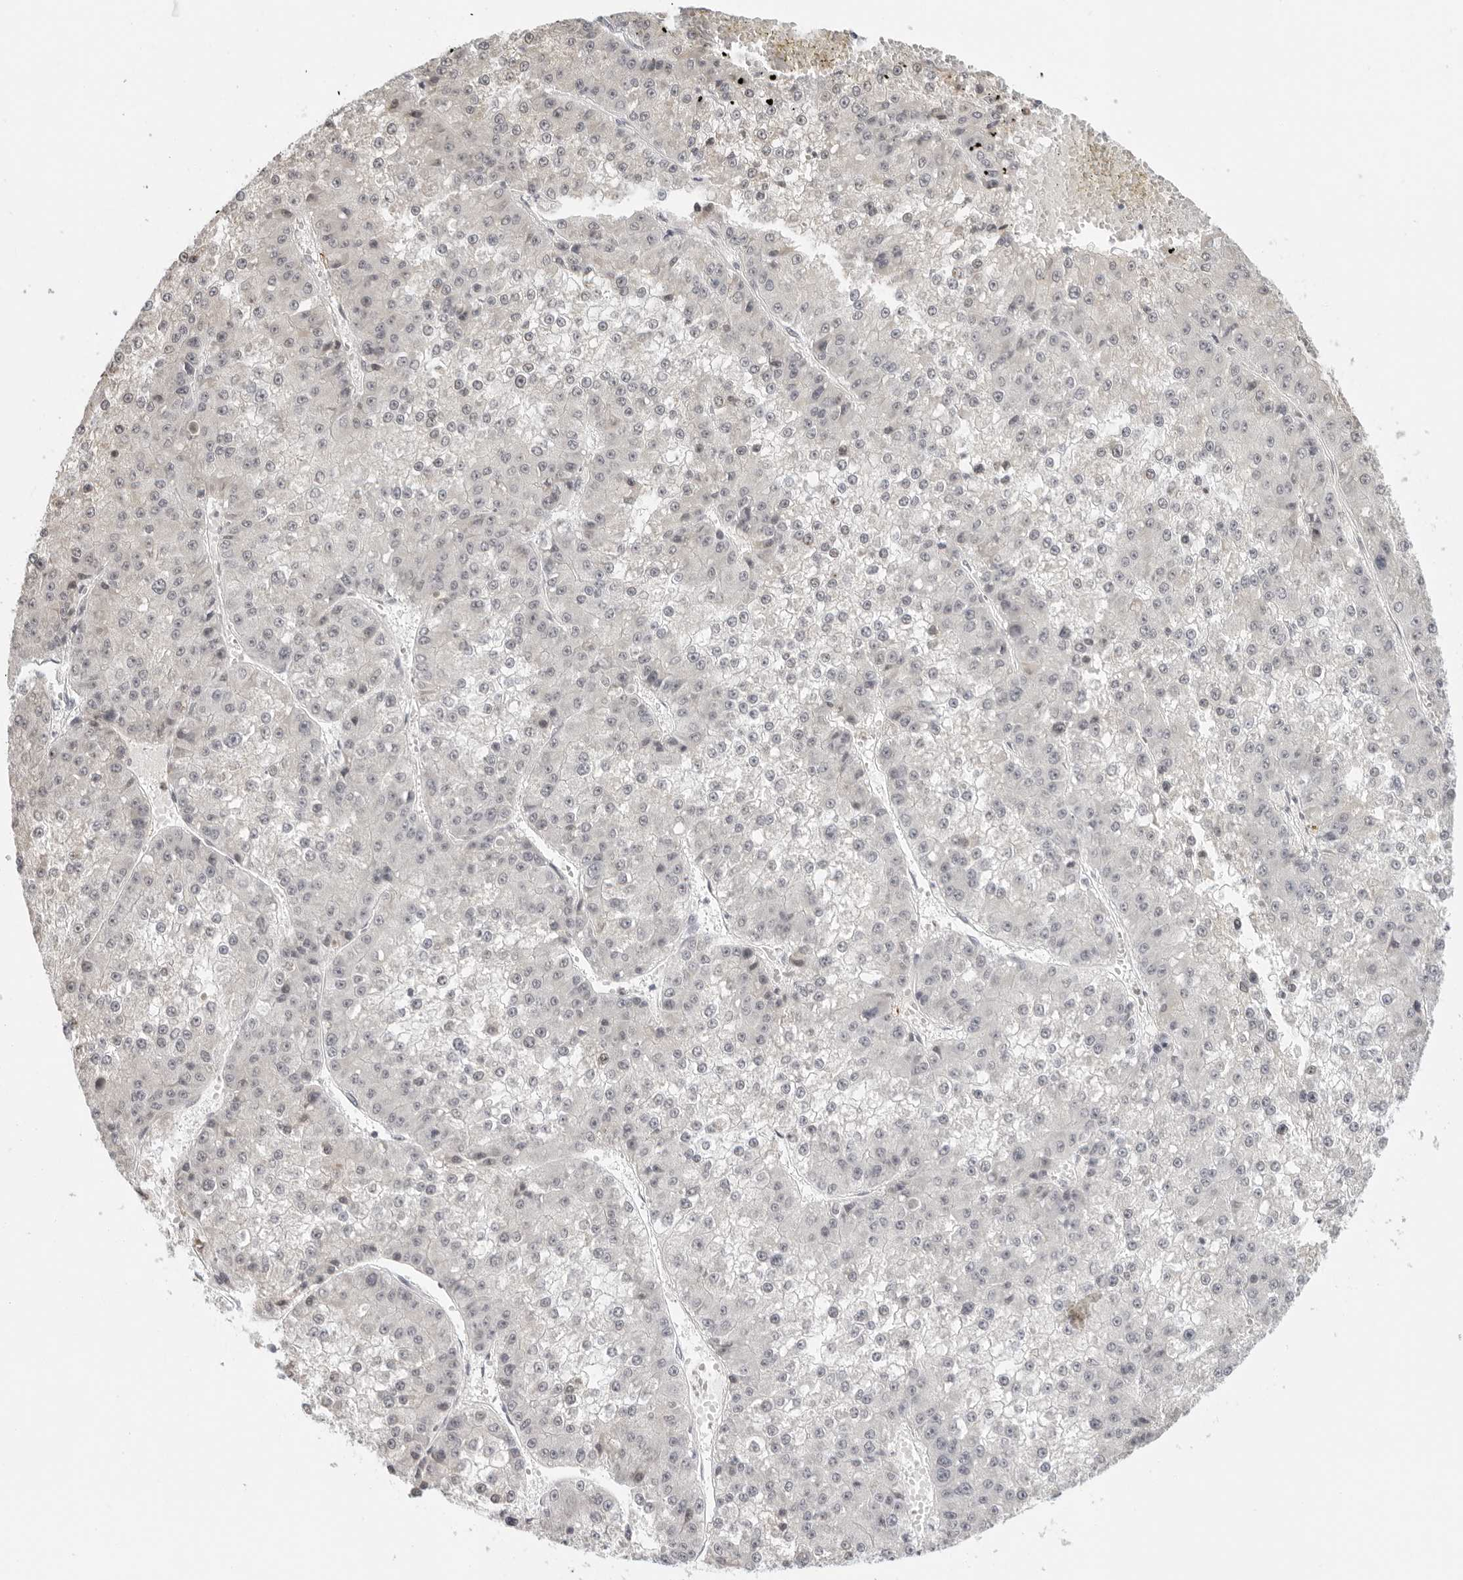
{"staining": {"intensity": "negative", "quantity": "none", "location": "none"}, "tissue": "liver cancer", "cell_type": "Tumor cells", "image_type": "cancer", "snomed": [{"axis": "morphology", "description": "Carcinoma, Hepatocellular, NOS"}, {"axis": "topography", "description": "Liver"}], "caption": "High power microscopy image of an immunohistochemistry (IHC) micrograph of liver hepatocellular carcinoma, revealing no significant staining in tumor cells.", "gene": "MSH6", "patient": {"sex": "female", "age": 73}}